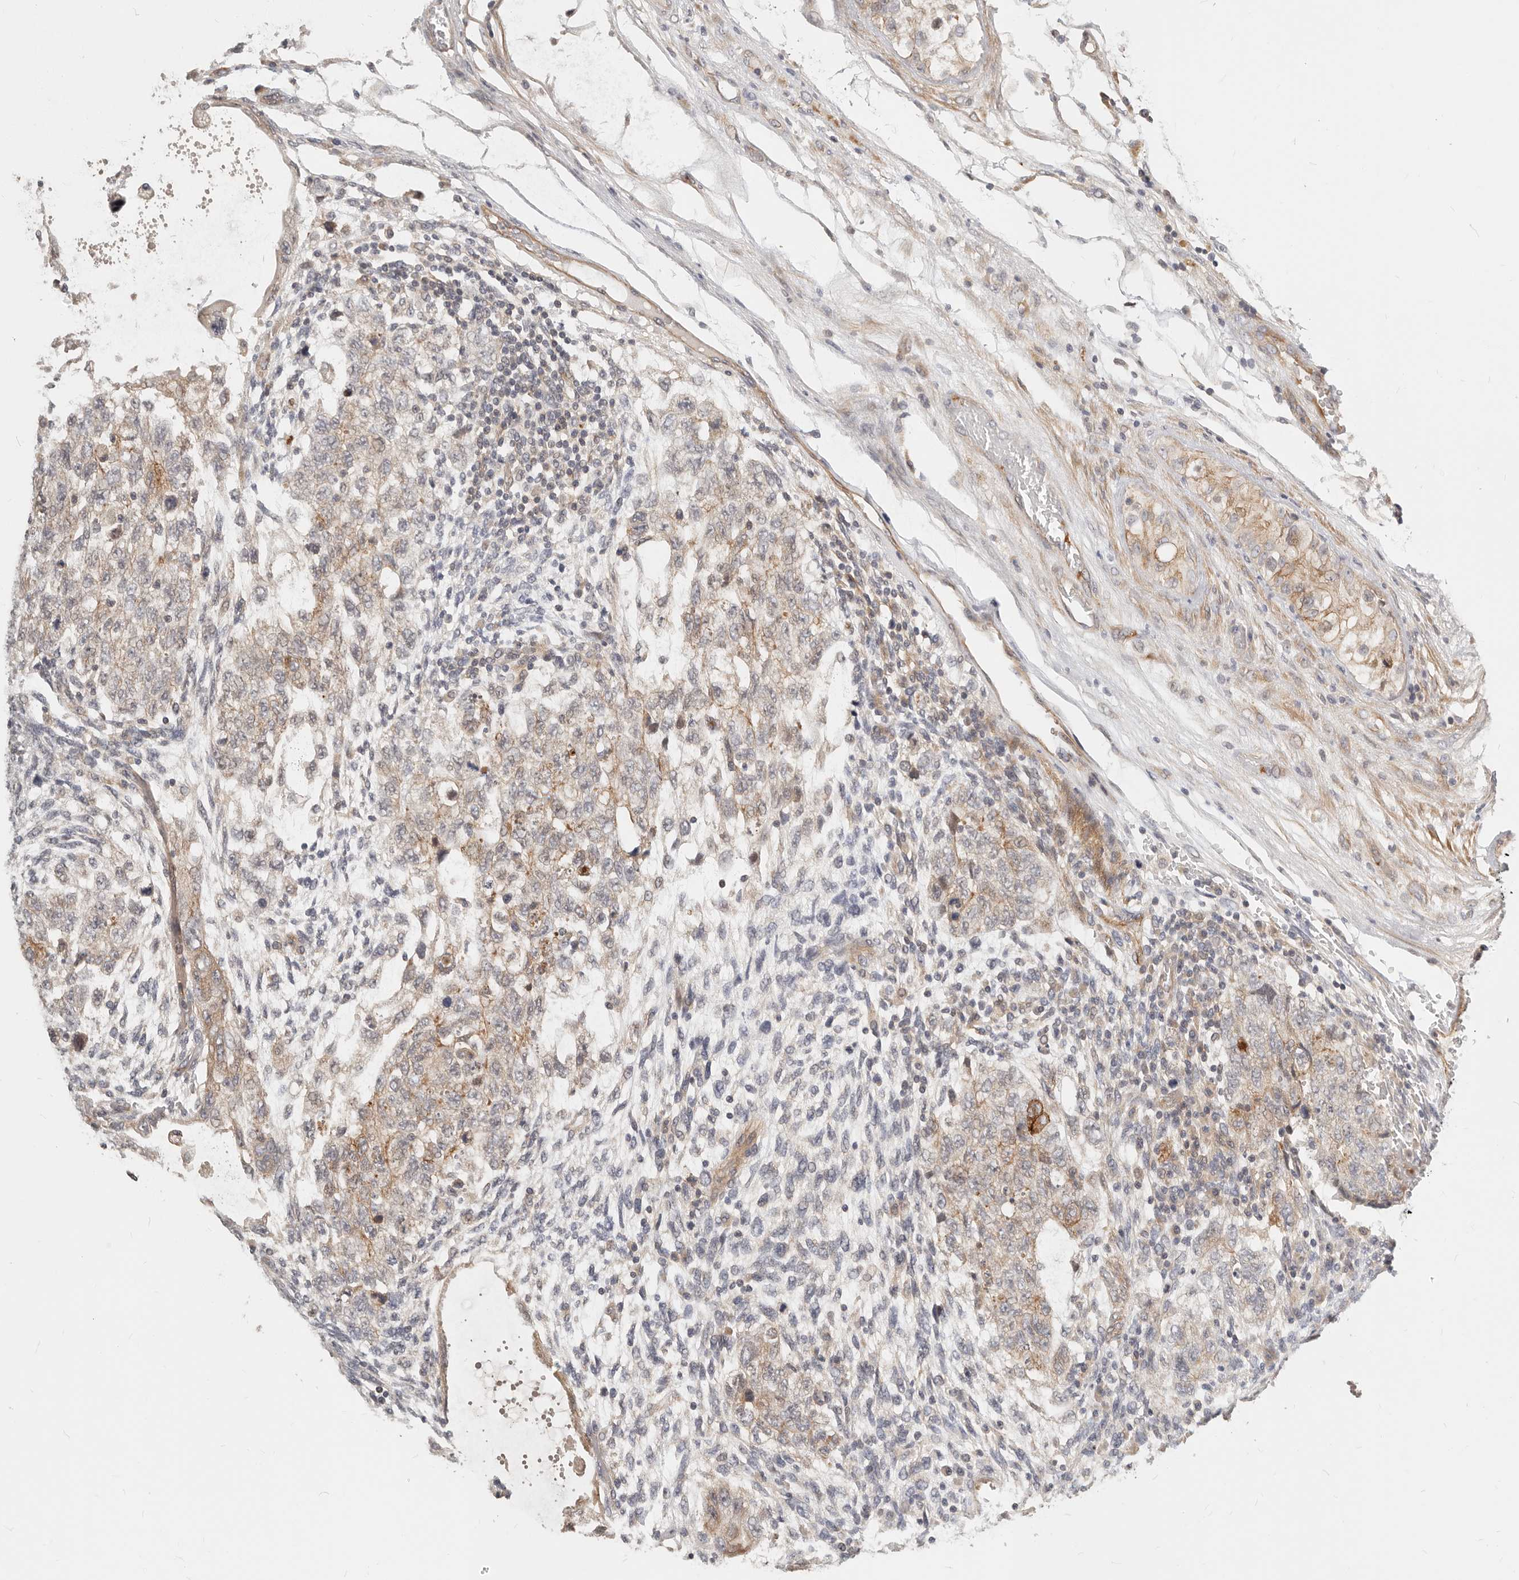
{"staining": {"intensity": "weak", "quantity": "25%-75%", "location": "cytoplasmic/membranous"}, "tissue": "testis cancer", "cell_type": "Tumor cells", "image_type": "cancer", "snomed": [{"axis": "morphology", "description": "Normal tissue, NOS"}, {"axis": "morphology", "description": "Carcinoma, Embryonal, NOS"}, {"axis": "topography", "description": "Testis"}], "caption": "Human testis cancer (embryonal carcinoma) stained with a brown dye displays weak cytoplasmic/membranous positive expression in about 25%-75% of tumor cells.", "gene": "ZRANB1", "patient": {"sex": "male", "age": 36}}